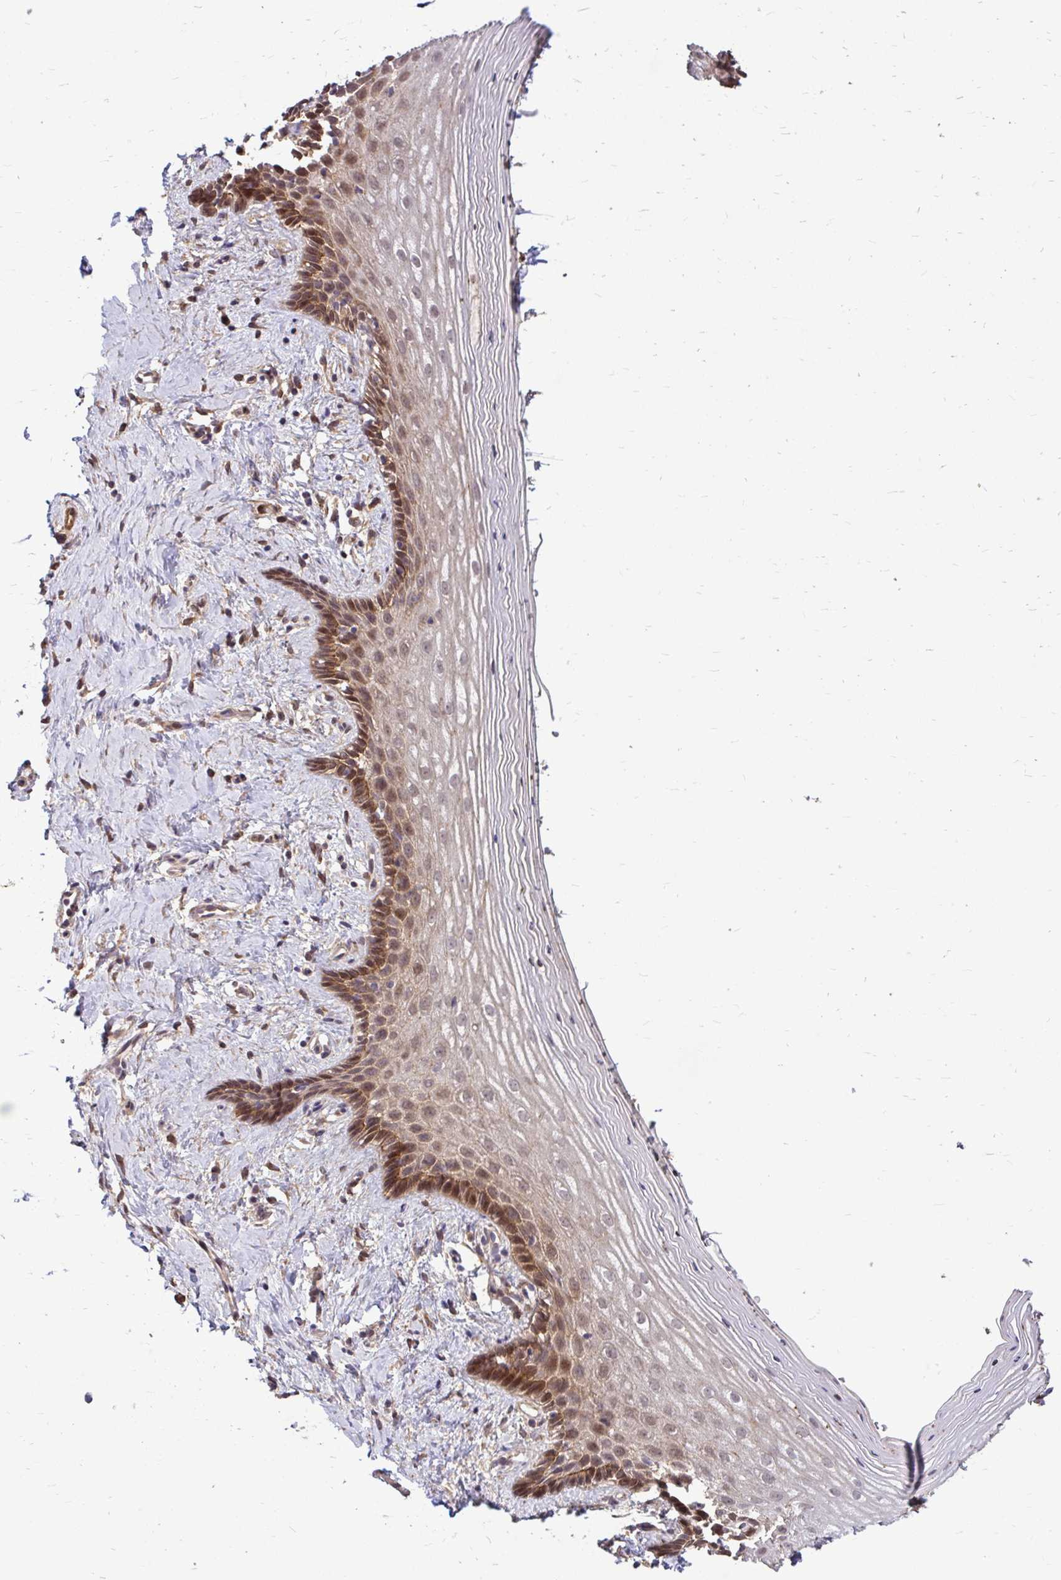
{"staining": {"intensity": "moderate", "quantity": "25%-75%", "location": "cytoplasmic/membranous,nuclear"}, "tissue": "vagina", "cell_type": "Squamous epithelial cells", "image_type": "normal", "snomed": [{"axis": "morphology", "description": "Normal tissue, NOS"}, {"axis": "topography", "description": "Vagina"}], "caption": "Immunohistochemistry of normal human vagina shows medium levels of moderate cytoplasmic/membranous,nuclear staining in approximately 25%-75% of squamous epithelial cells.", "gene": "TRIP6", "patient": {"sex": "female", "age": 42}}